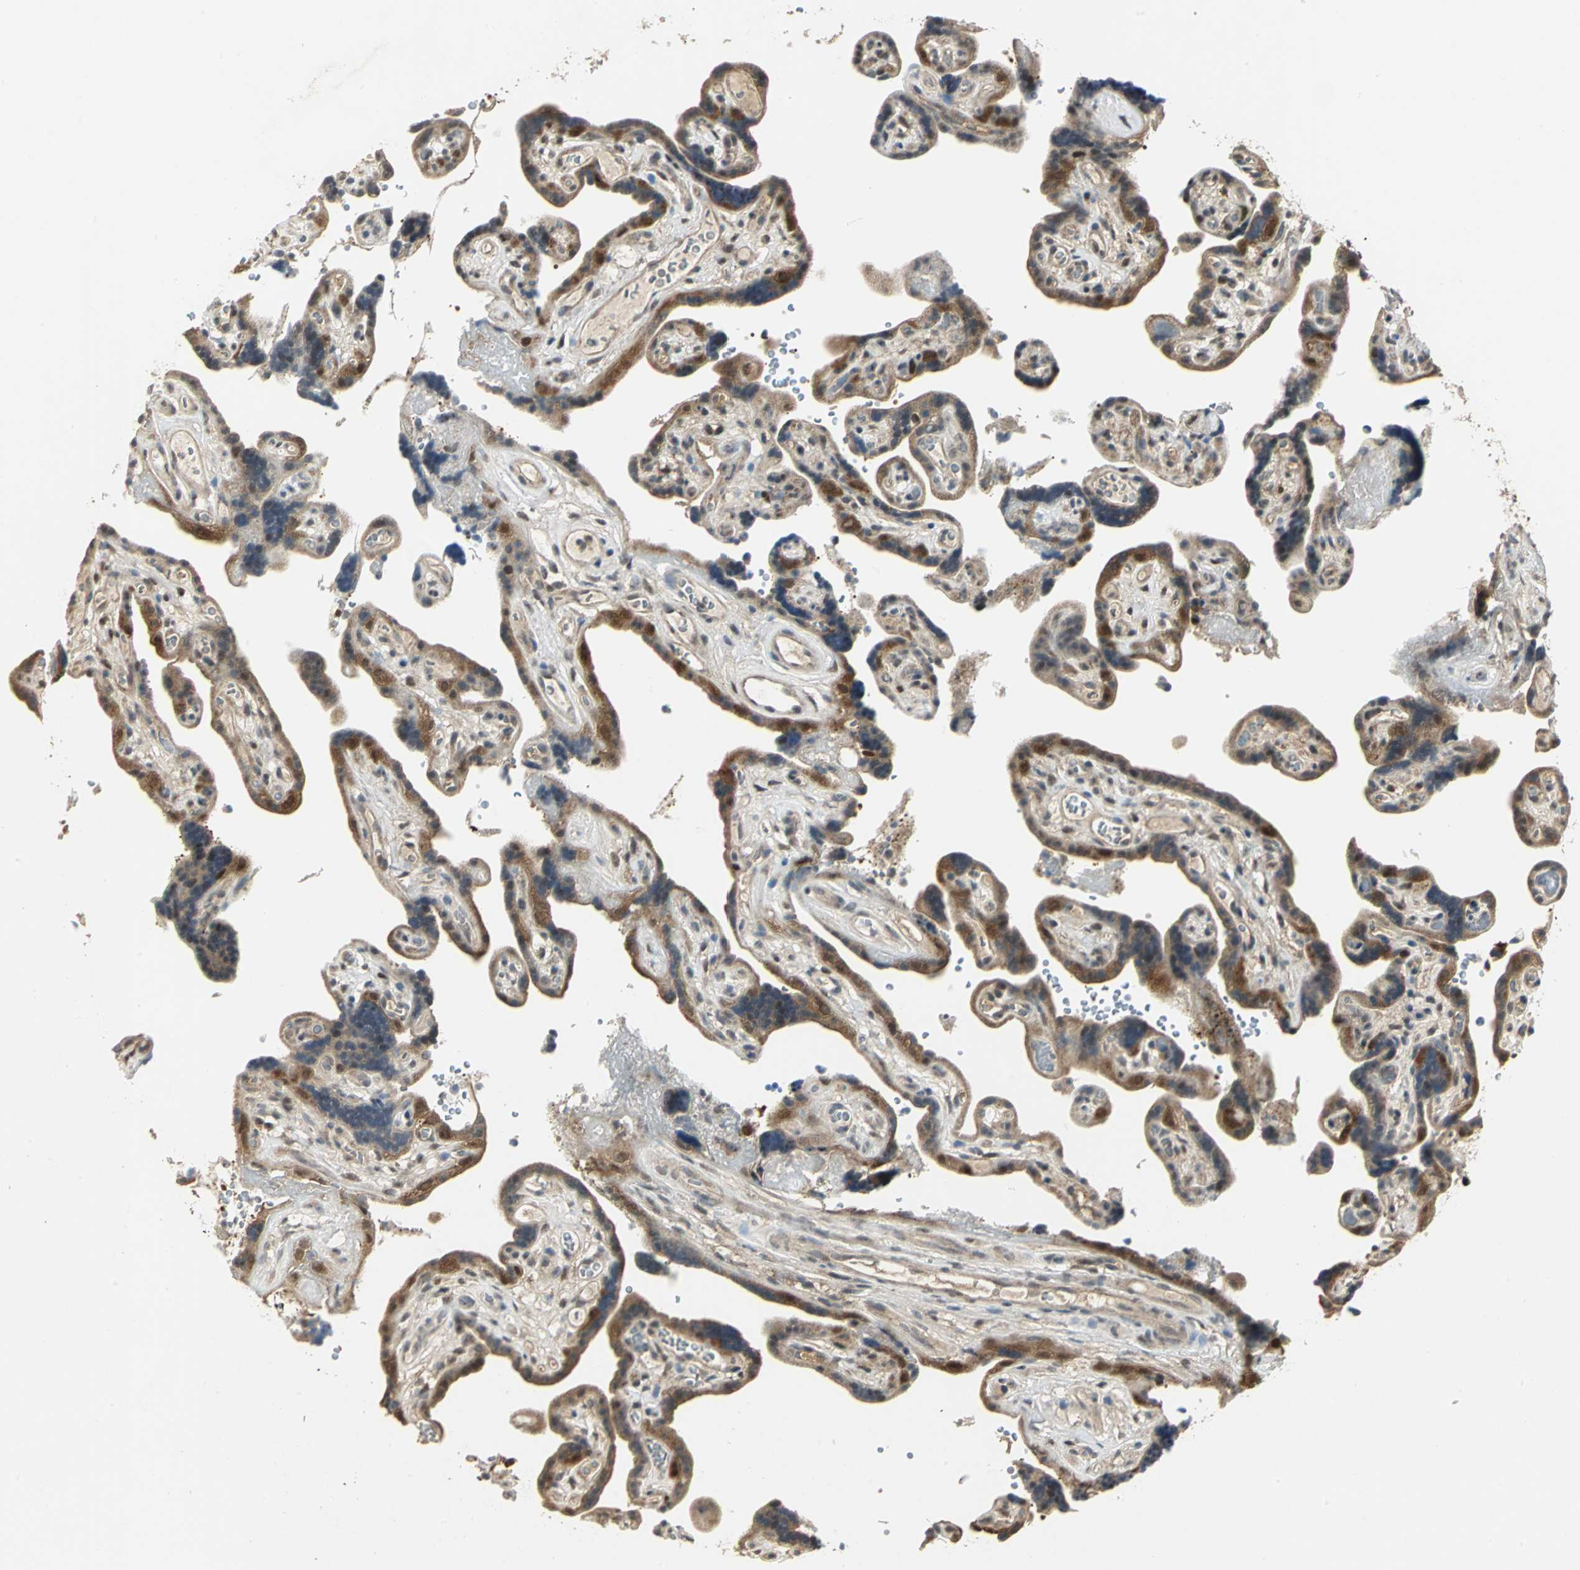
{"staining": {"intensity": "strong", "quantity": ">75%", "location": "cytoplasmic/membranous,nuclear"}, "tissue": "placenta", "cell_type": "Trophoblastic cells", "image_type": "normal", "snomed": [{"axis": "morphology", "description": "Normal tissue, NOS"}, {"axis": "topography", "description": "Placenta"}], "caption": "Immunohistochemical staining of unremarkable human placenta reveals >75% levels of strong cytoplasmic/membranous,nuclear protein positivity in approximately >75% of trophoblastic cells.", "gene": "PSMC4", "patient": {"sex": "female", "age": 30}}